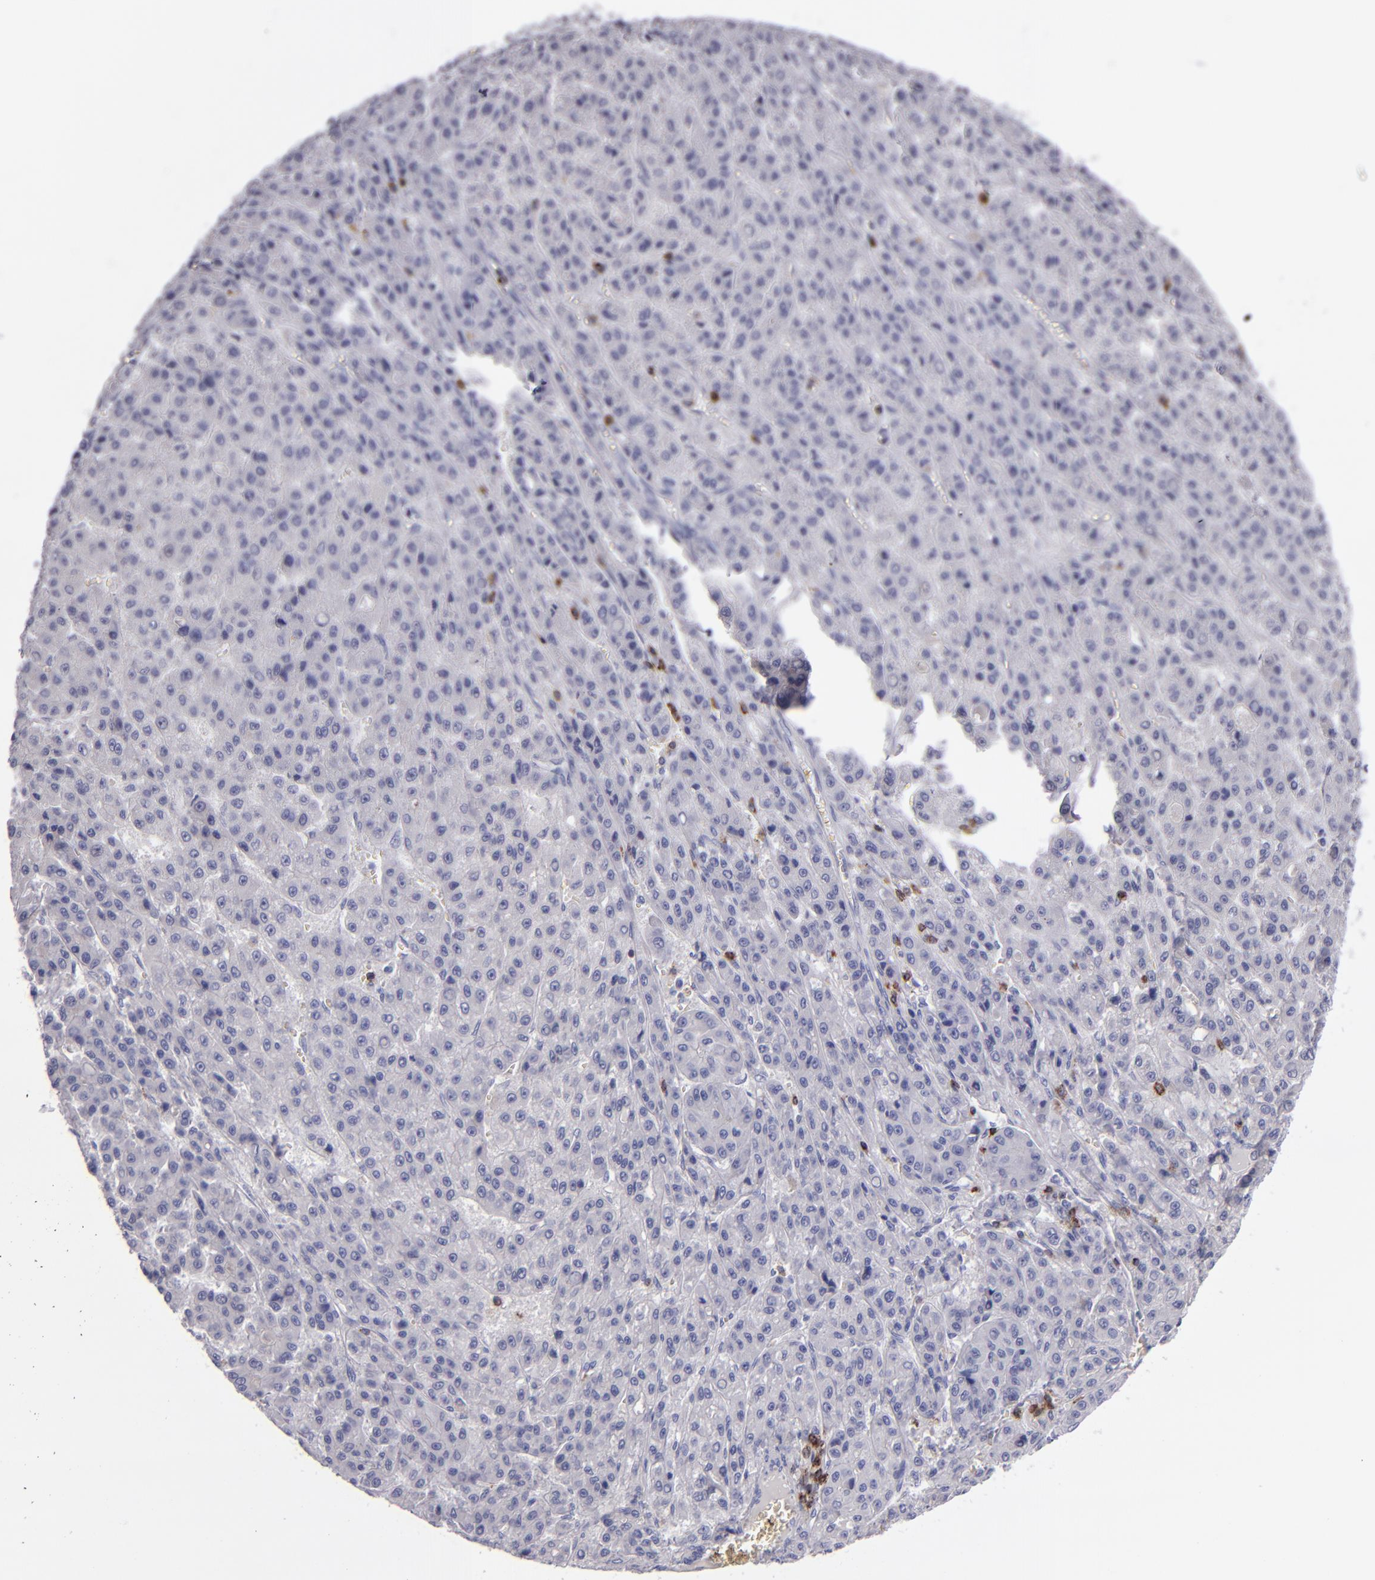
{"staining": {"intensity": "negative", "quantity": "none", "location": "none"}, "tissue": "liver cancer", "cell_type": "Tumor cells", "image_type": "cancer", "snomed": [{"axis": "morphology", "description": "Carcinoma, Hepatocellular, NOS"}, {"axis": "topography", "description": "Liver"}], "caption": "High magnification brightfield microscopy of liver hepatocellular carcinoma stained with DAB (3,3'-diaminobenzidine) (brown) and counterstained with hematoxylin (blue): tumor cells show no significant expression.", "gene": "CD2", "patient": {"sex": "male", "age": 70}}